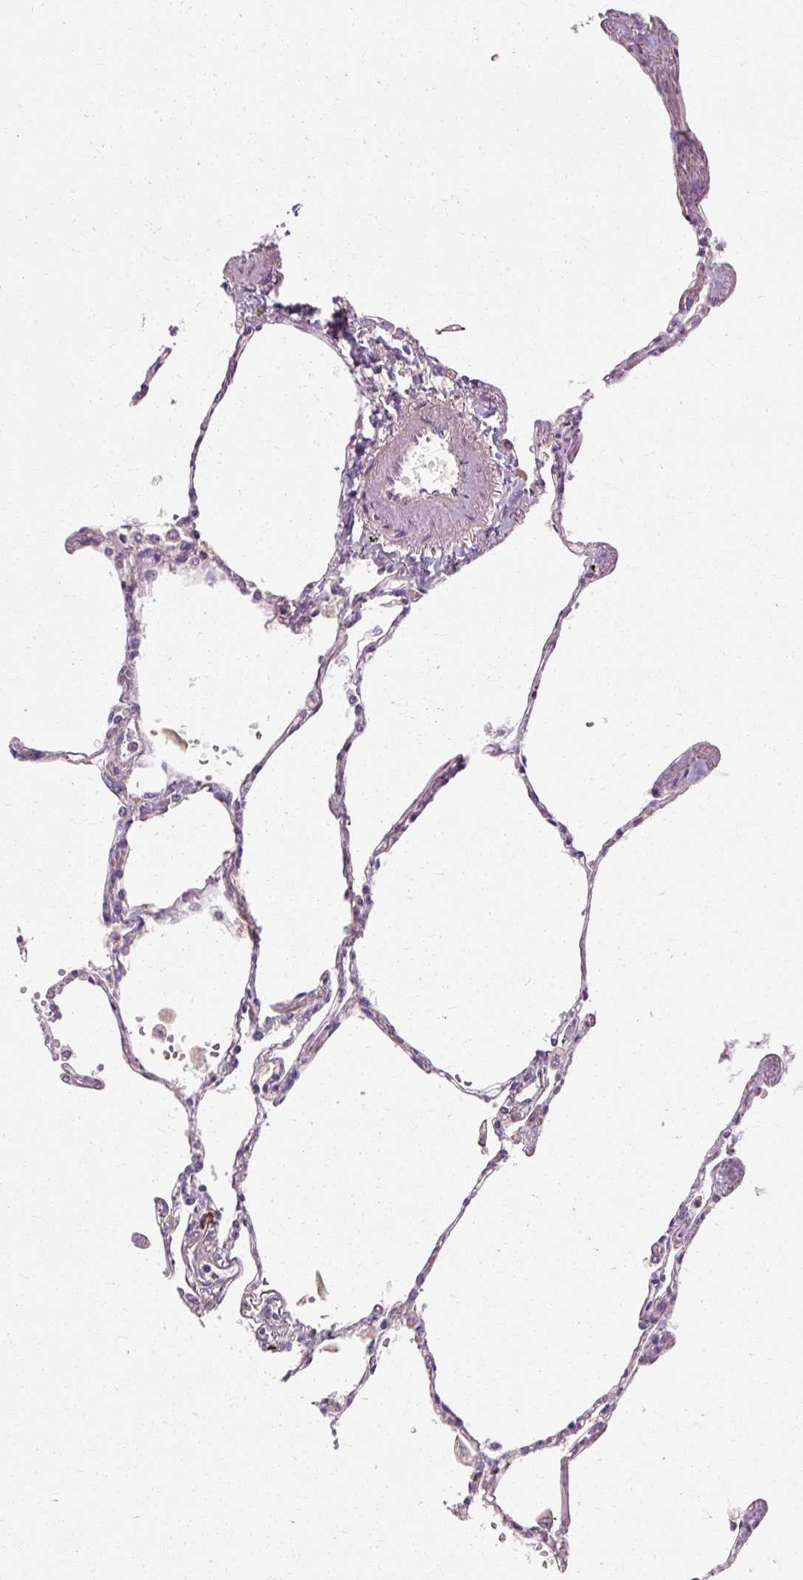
{"staining": {"intensity": "strong", "quantity": "<25%", "location": "cytoplasmic/membranous"}, "tissue": "lung", "cell_type": "Alveolar cells", "image_type": "normal", "snomed": [{"axis": "morphology", "description": "Normal tissue, NOS"}, {"axis": "topography", "description": "Lung"}], "caption": "Brown immunohistochemical staining in normal human lung exhibits strong cytoplasmic/membranous staining in approximately <25% of alveolar cells. The protein of interest is shown in brown color, while the nuclei are stained blue.", "gene": "TBC1D4", "patient": {"sex": "female", "age": 67}}